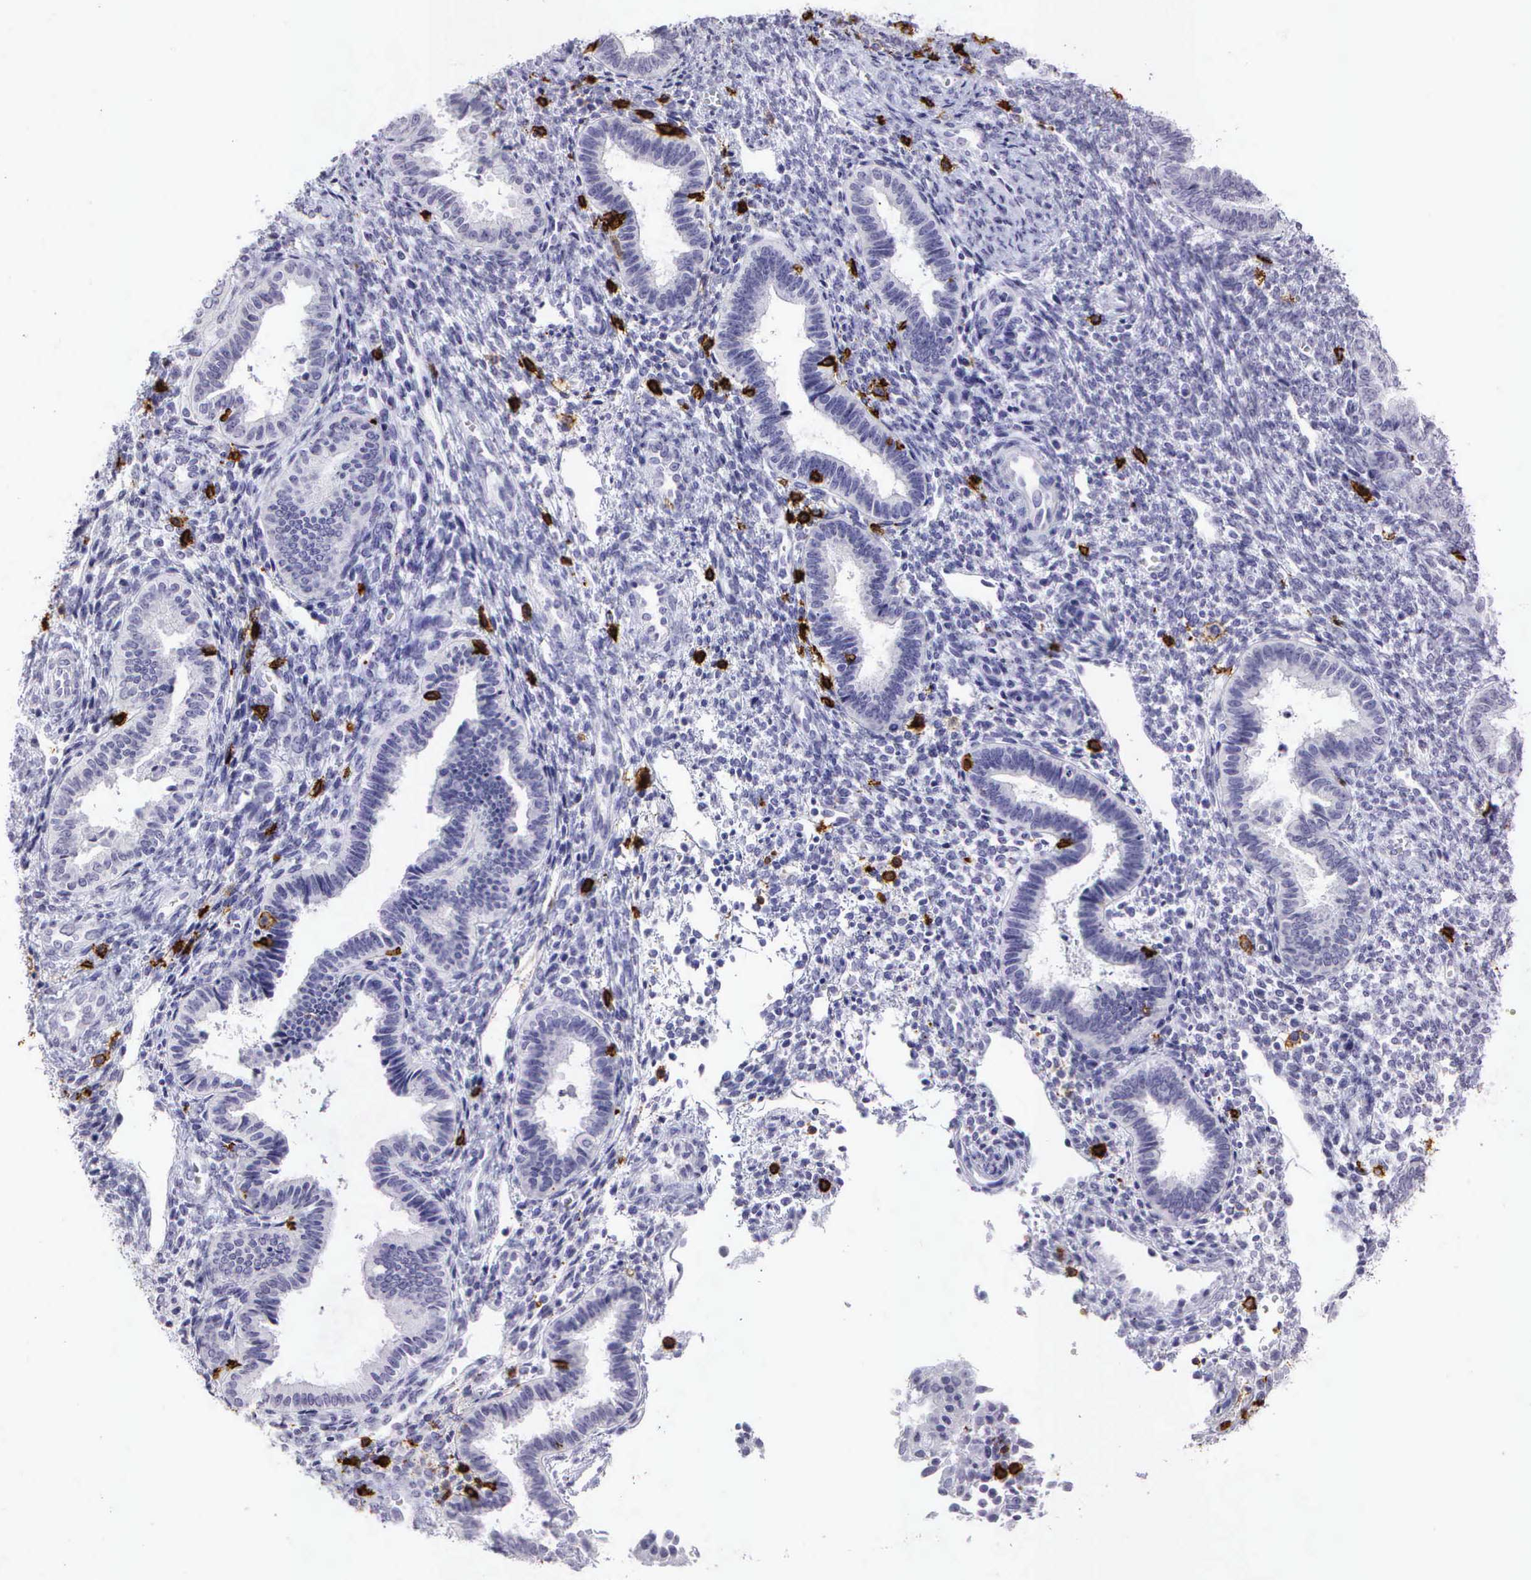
{"staining": {"intensity": "negative", "quantity": "none", "location": "none"}, "tissue": "endometrium", "cell_type": "Cells in endometrial stroma", "image_type": "normal", "snomed": [{"axis": "morphology", "description": "Normal tissue, NOS"}, {"axis": "topography", "description": "Endometrium"}], "caption": "This is an immunohistochemistry (IHC) histopathology image of unremarkable endometrium. There is no staining in cells in endometrial stroma.", "gene": "CD8A", "patient": {"sex": "female", "age": 36}}